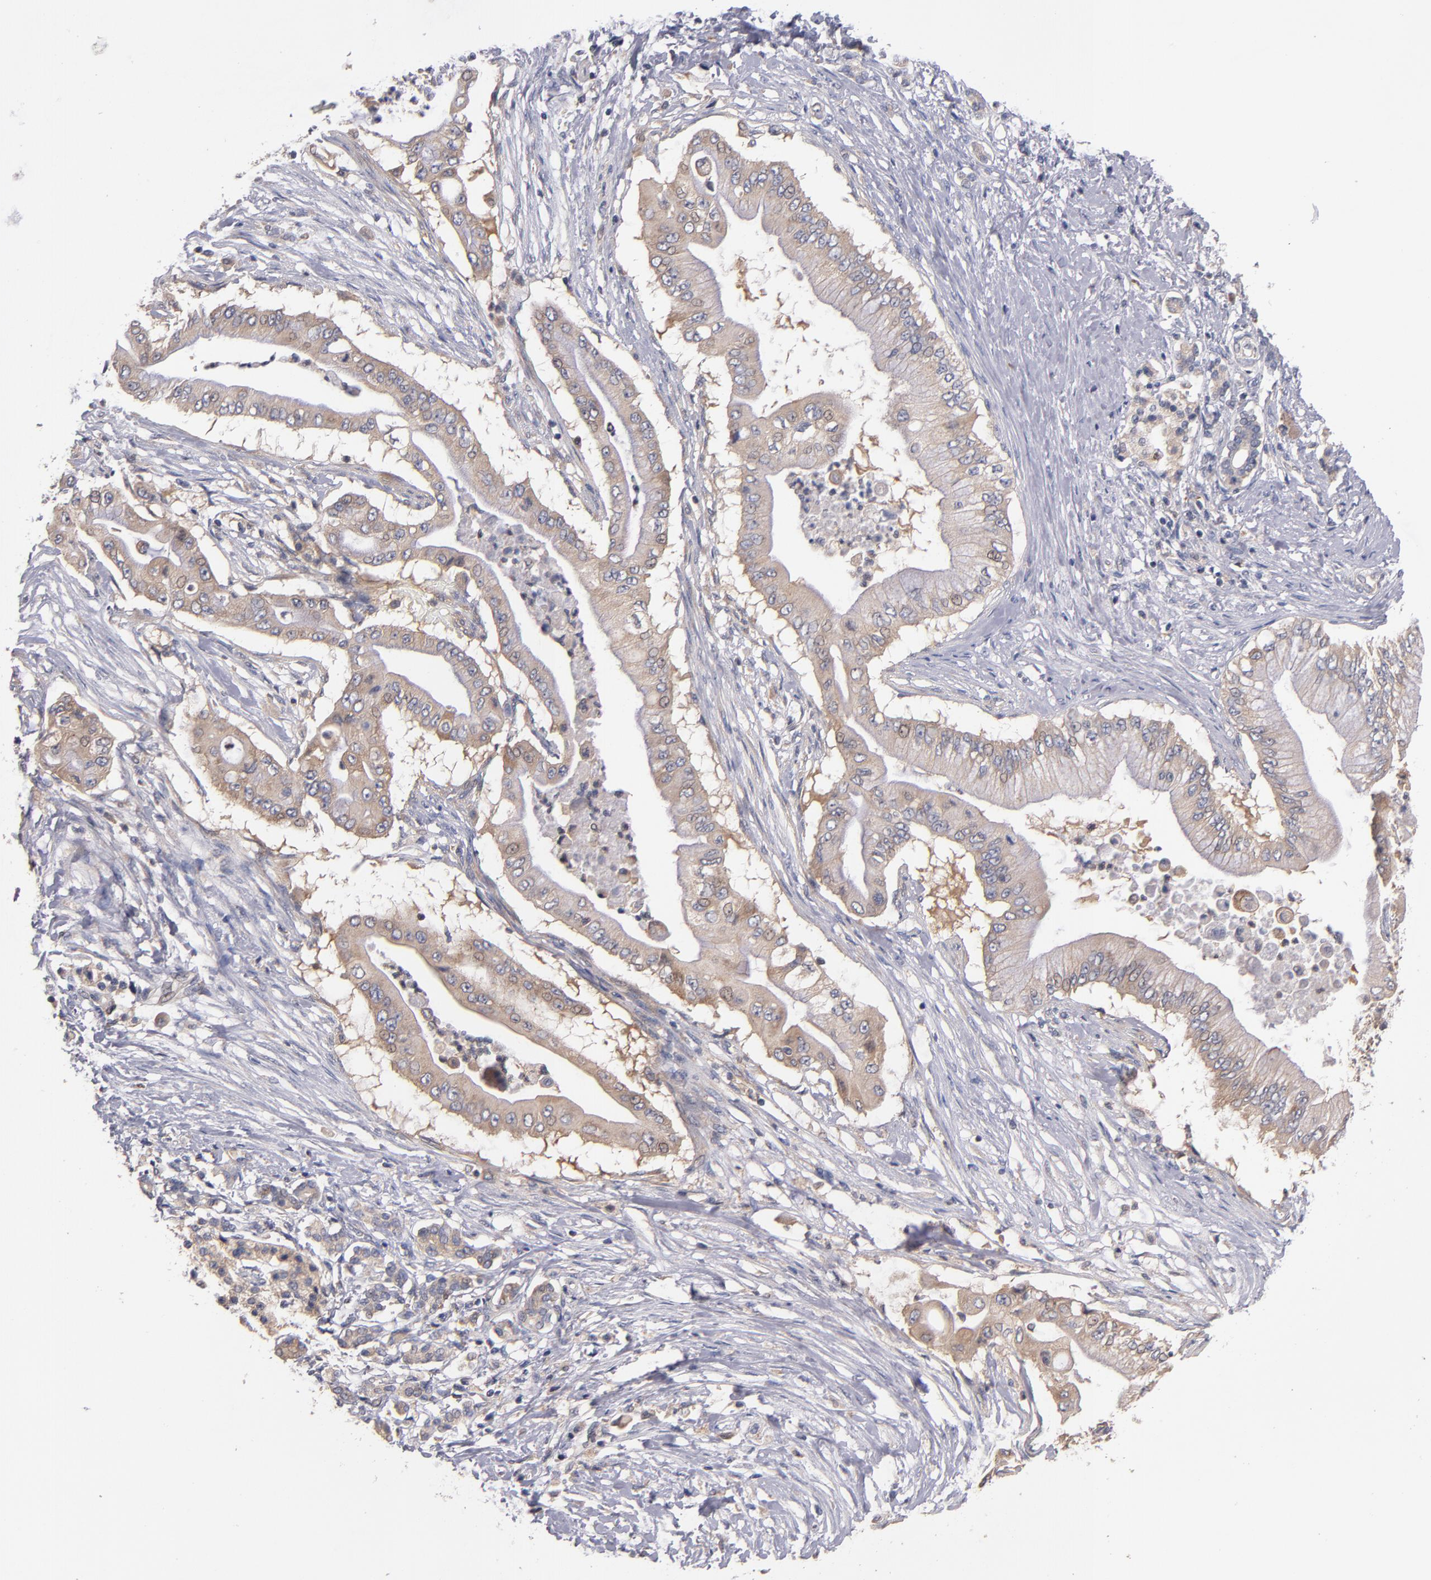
{"staining": {"intensity": "weak", "quantity": ">75%", "location": "cytoplasmic/membranous"}, "tissue": "pancreatic cancer", "cell_type": "Tumor cells", "image_type": "cancer", "snomed": [{"axis": "morphology", "description": "Adenocarcinoma, NOS"}, {"axis": "topography", "description": "Pancreas"}], "caption": "Immunohistochemistry image of neoplastic tissue: human adenocarcinoma (pancreatic) stained using immunohistochemistry (IHC) demonstrates low levels of weak protein expression localized specifically in the cytoplasmic/membranous of tumor cells, appearing as a cytoplasmic/membranous brown color.", "gene": "DACT1", "patient": {"sex": "male", "age": 62}}